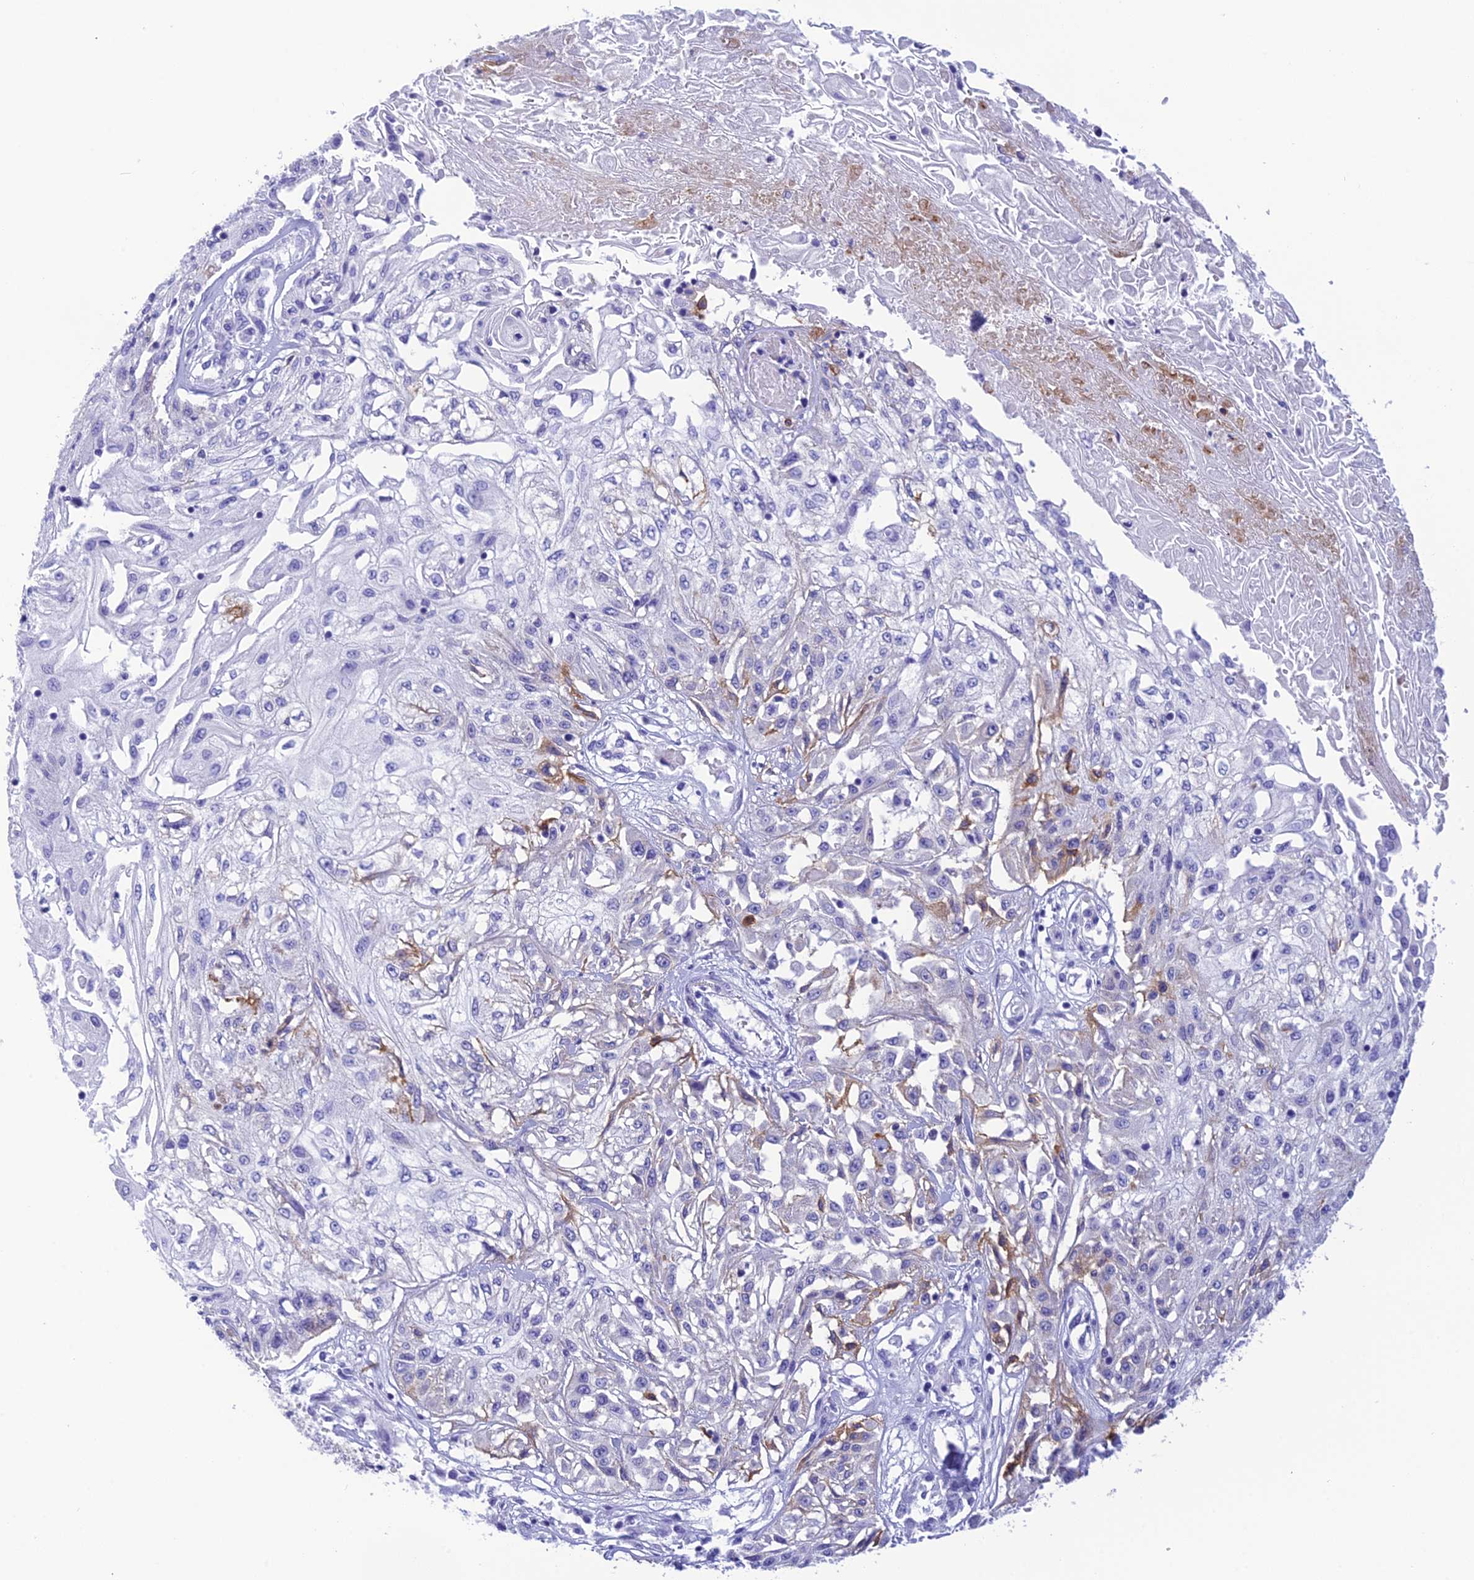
{"staining": {"intensity": "negative", "quantity": "none", "location": "none"}, "tissue": "skin cancer", "cell_type": "Tumor cells", "image_type": "cancer", "snomed": [{"axis": "morphology", "description": "Squamous cell carcinoma, NOS"}, {"axis": "morphology", "description": "Squamous cell carcinoma, metastatic, NOS"}, {"axis": "topography", "description": "Skin"}, {"axis": "topography", "description": "Lymph node"}], "caption": "This is a photomicrograph of immunohistochemistry (IHC) staining of squamous cell carcinoma (skin), which shows no positivity in tumor cells. (Stains: DAB (3,3'-diaminobenzidine) immunohistochemistry (IHC) with hematoxylin counter stain, Microscopy: brightfield microscopy at high magnification).", "gene": "KDELR3", "patient": {"sex": "male", "age": 75}}